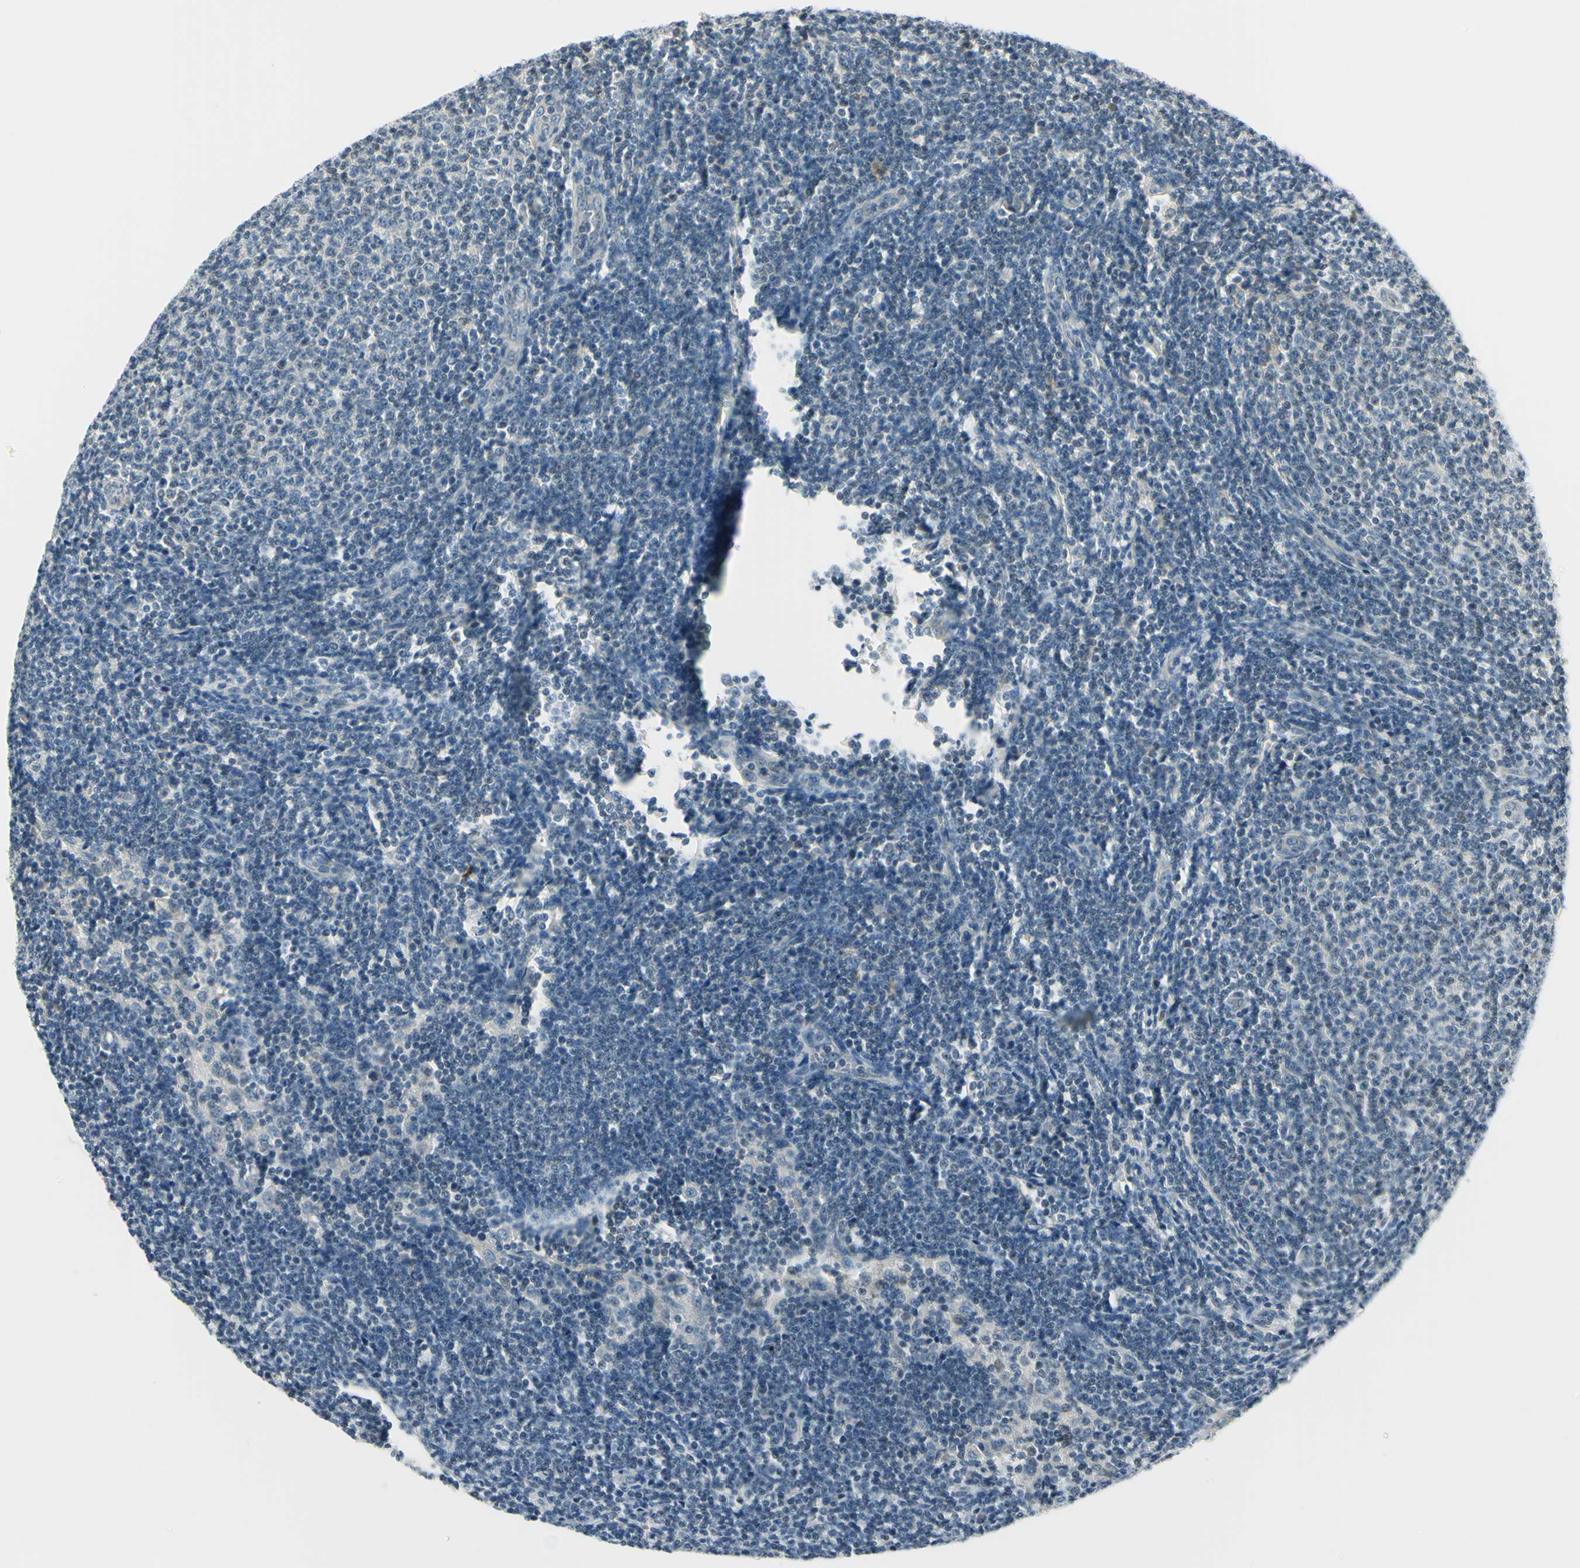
{"staining": {"intensity": "negative", "quantity": "none", "location": "none"}, "tissue": "lymphoma", "cell_type": "Tumor cells", "image_type": "cancer", "snomed": [{"axis": "morphology", "description": "Malignant lymphoma, non-Hodgkin's type, Low grade"}, {"axis": "topography", "description": "Lymph node"}], "caption": "The immunohistochemistry photomicrograph has no significant positivity in tumor cells of lymphoma tissue.", "gene": "IGDCC4", "patient": {"sex": "male", "age": 66}}